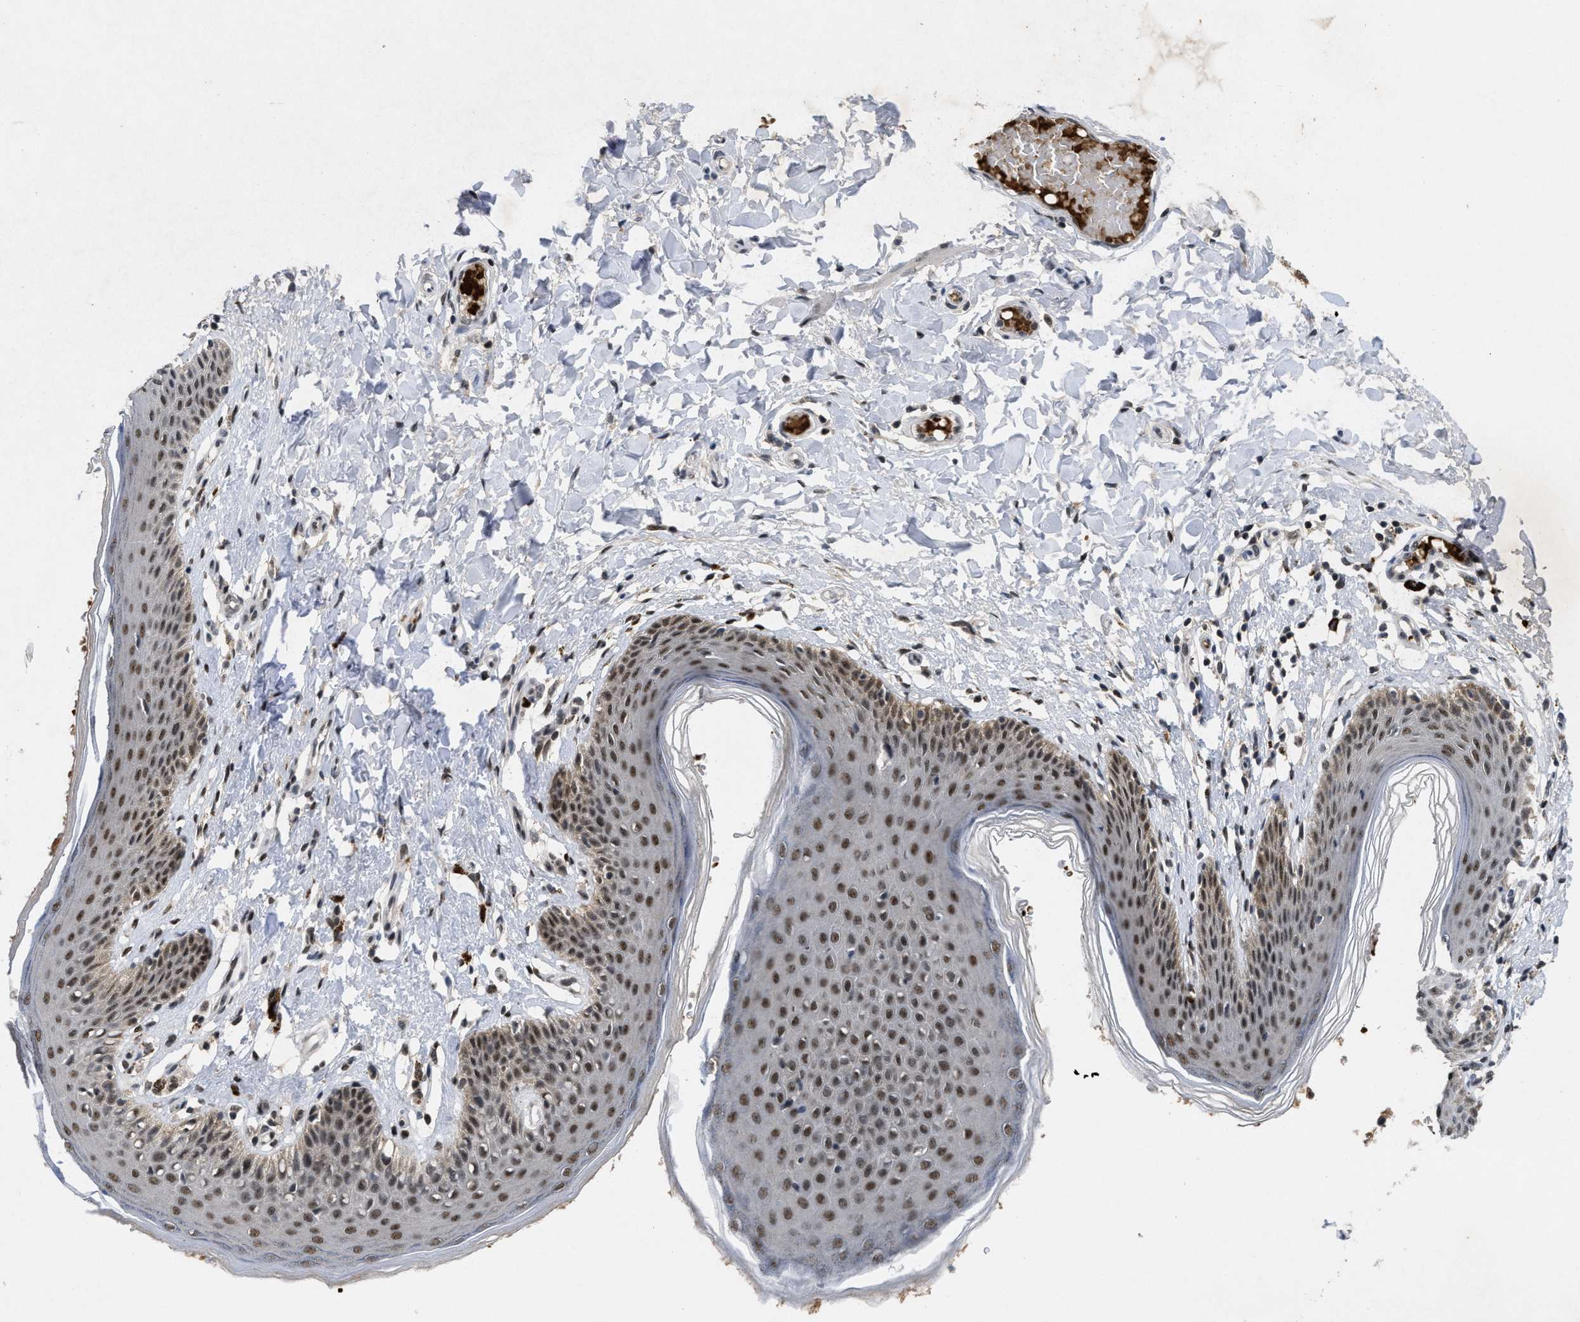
{"staining": {"intensity": "moderate", "quantity": ">75%", "location": "nuclear"}, "tissue": "skin", "cell_type": "Epidermal cells", "image_type": "normal", "snomed": [{"axis": "morphology", "description": "Normal tissue, NOS"}, {"axis": "topography", "description": "Vulva"}], "caption": "IHC of unremarkable human skin shows medium levels of moderate nuclear staining in approximately >75% of epidermal cells.", "gene": "ZNF346", "patient": {"sex": "female", "age": 66}}